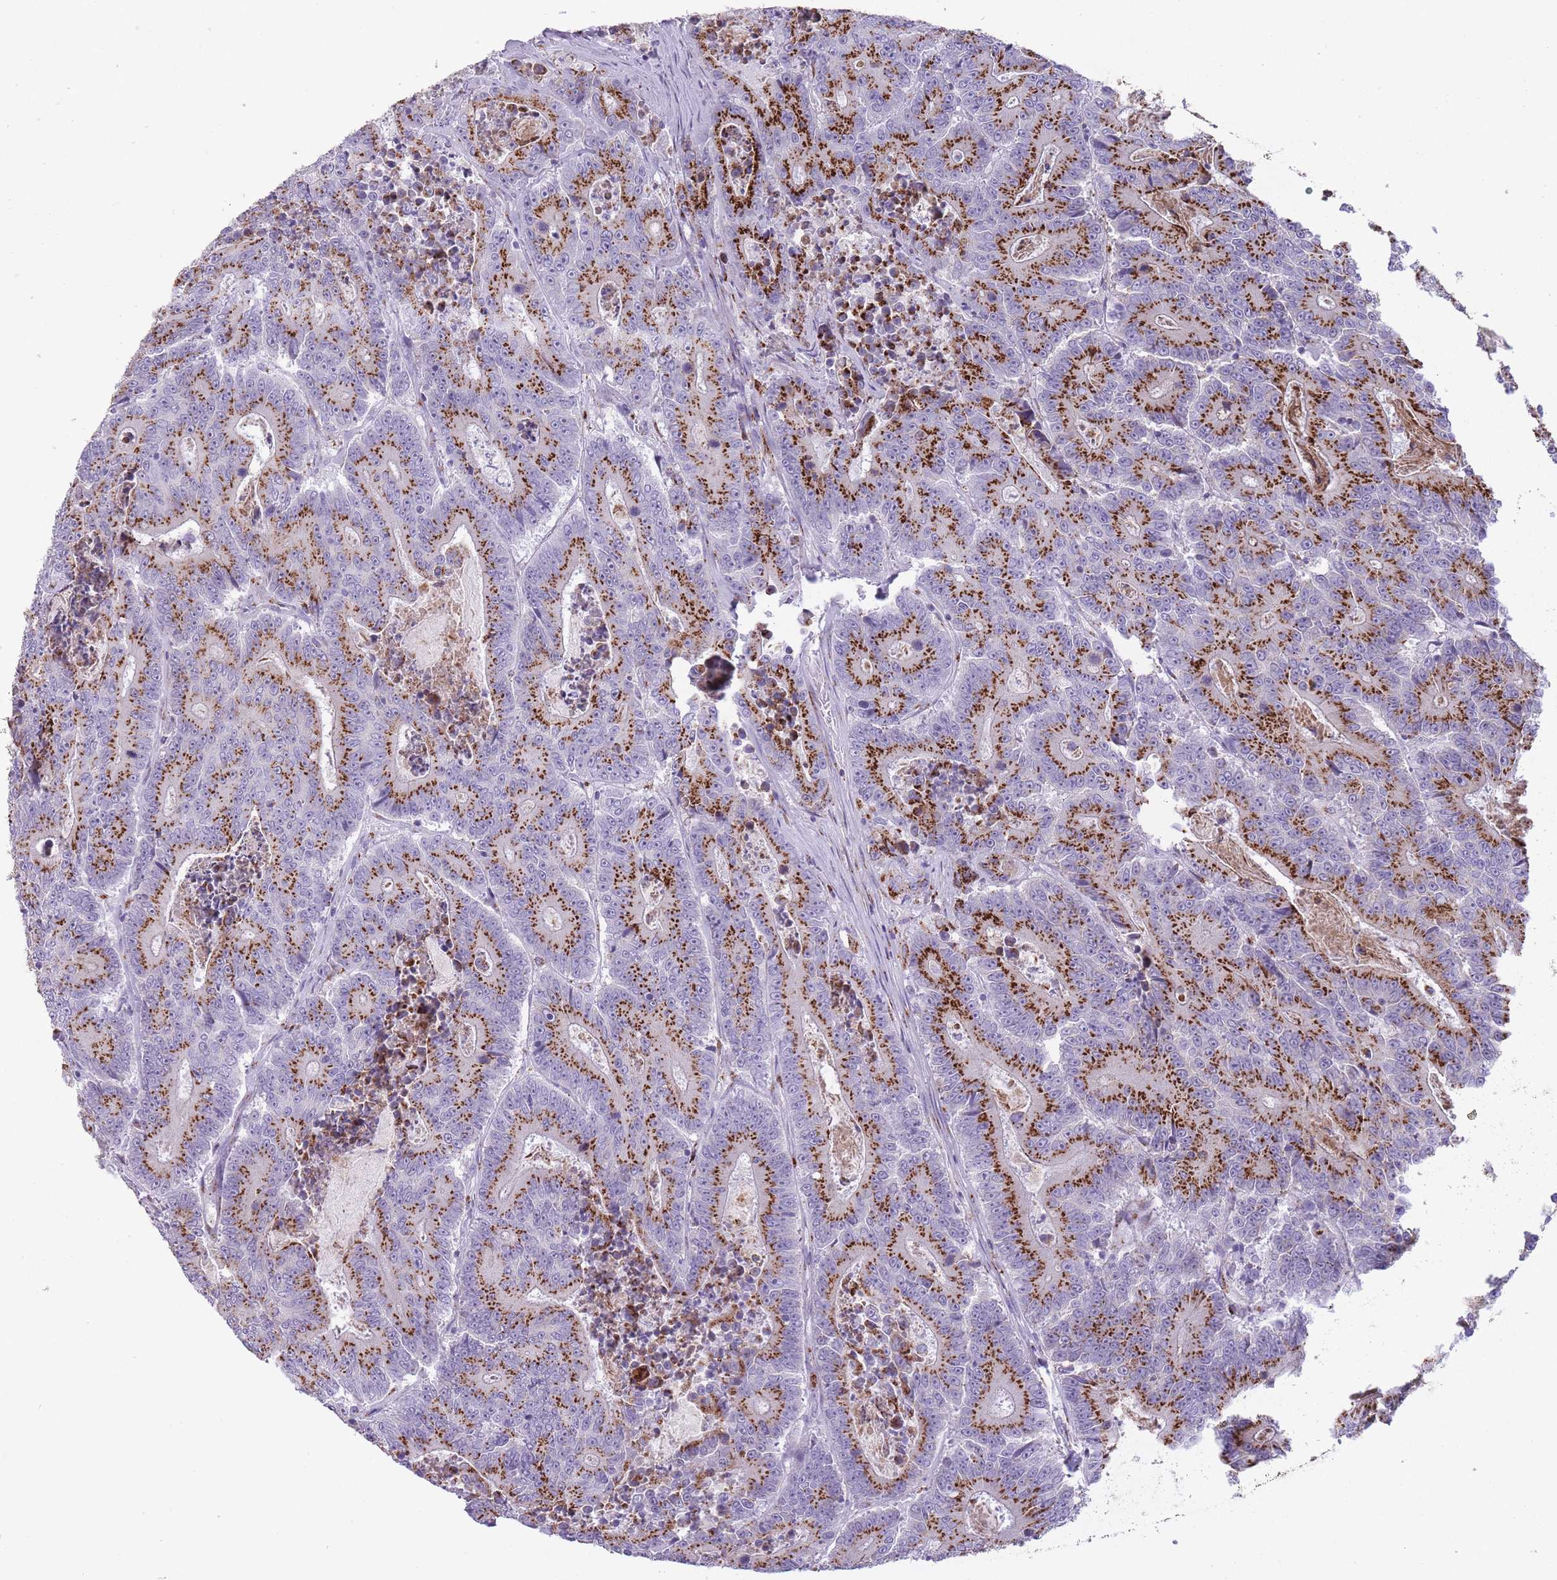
{"staining": {"intensity": "strong", "quantity": ">75%", "location": "cytoplasmic/membranous"}, "tissue": "colorectal cancer", "cell_type": "Tumor cells", "image_type": "cancer", "snomed": [{"axis": "morphology", "description": "Adenocarcinoma, NOS"}, {"axis": "topography", "description": "Colon"}], "caption": "Immunohistochemistry (IHC) (DAB (3,3'-diaminobenzidine)) staining of adenocarcinoma (colorectal) shows strong cytoplasmic/membranous protein positivity in approximately >75% of tumor cells.", "gene": "B4GALT2", "patient": {"sex": "male", "age": 83}}